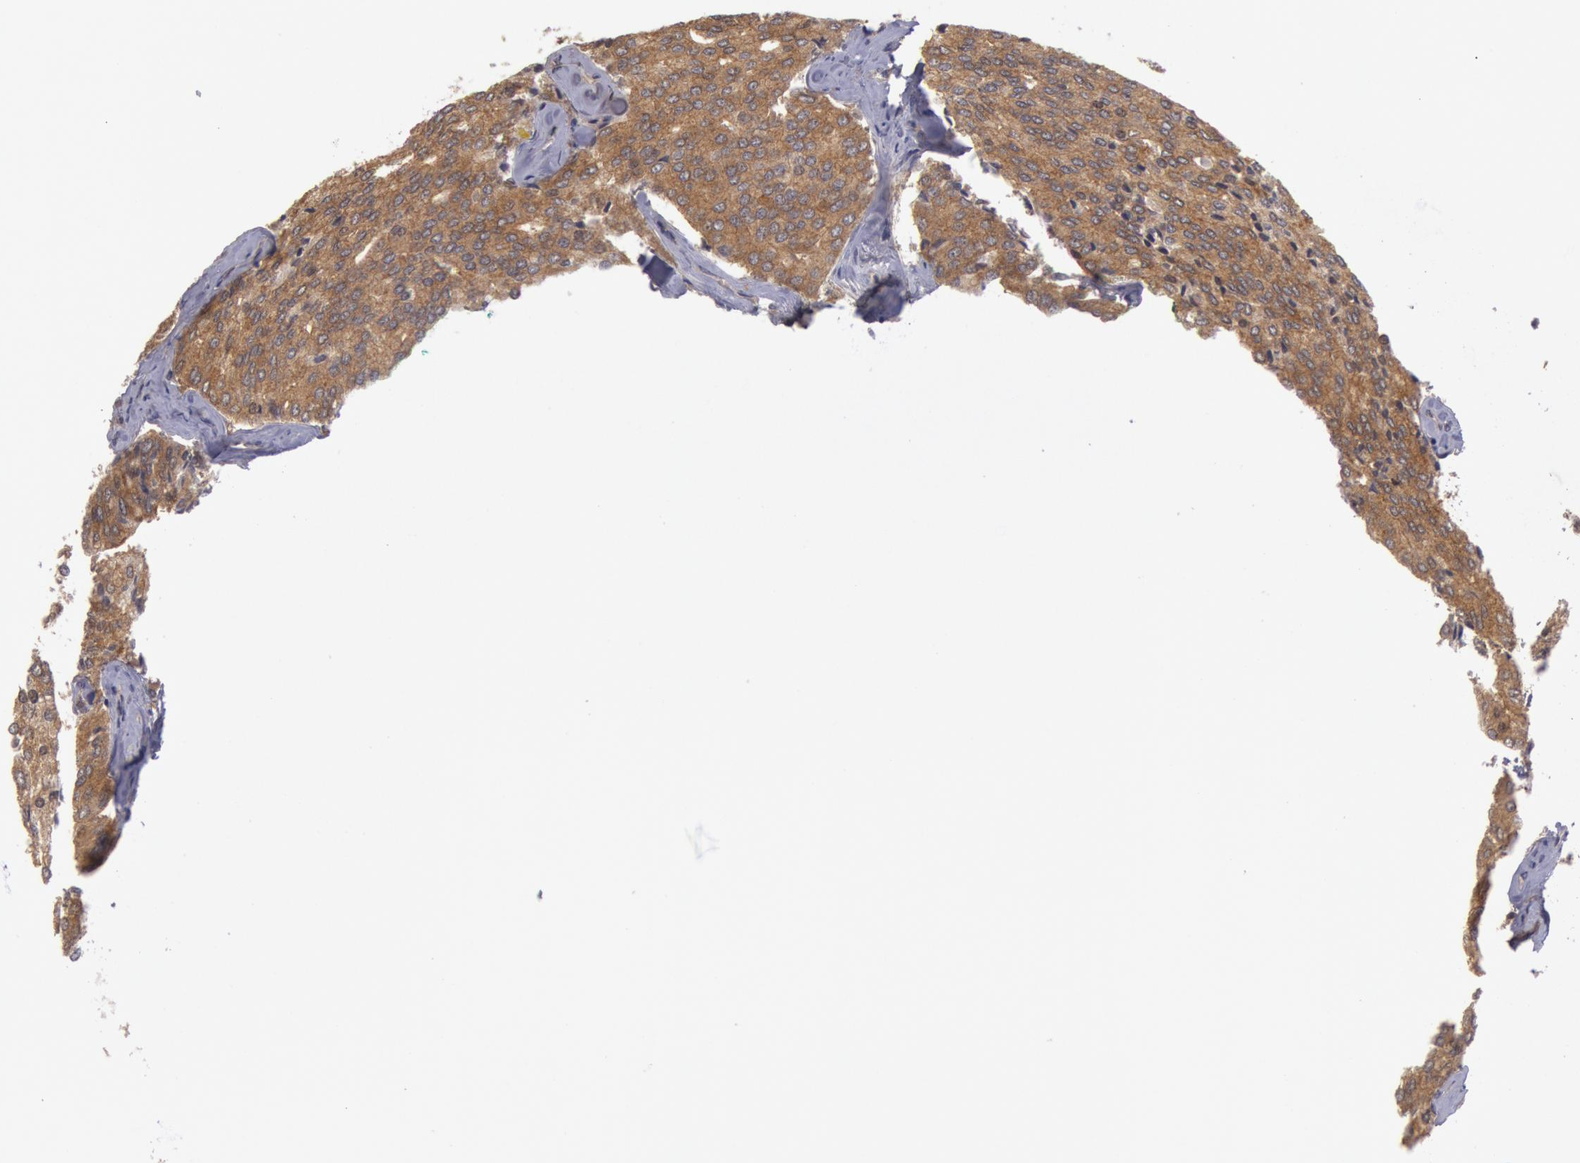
{"staining": {"intensity": "moderate", "quantity": ">75%", "location": "cytoplasmic/membranous,nuclear"}, "tissue": "prostate cancer", "cell_type": "Tumor cells", "image_type": "cancer", "snomed": [{"axis": "morphology", "description": "Adenocarcinoma, High grade"}, {"axis": "topography", "description": "Prostate"}], "caption": "A histopathology image of human adenocarcinoma (high-grade) (prostate) stained for a protein shows moderate cytoplasmic/membranous and nuclear brown staining in tumor cells.", "gene": "BRAF", "patient": {"sex": "male", "age": 64}}